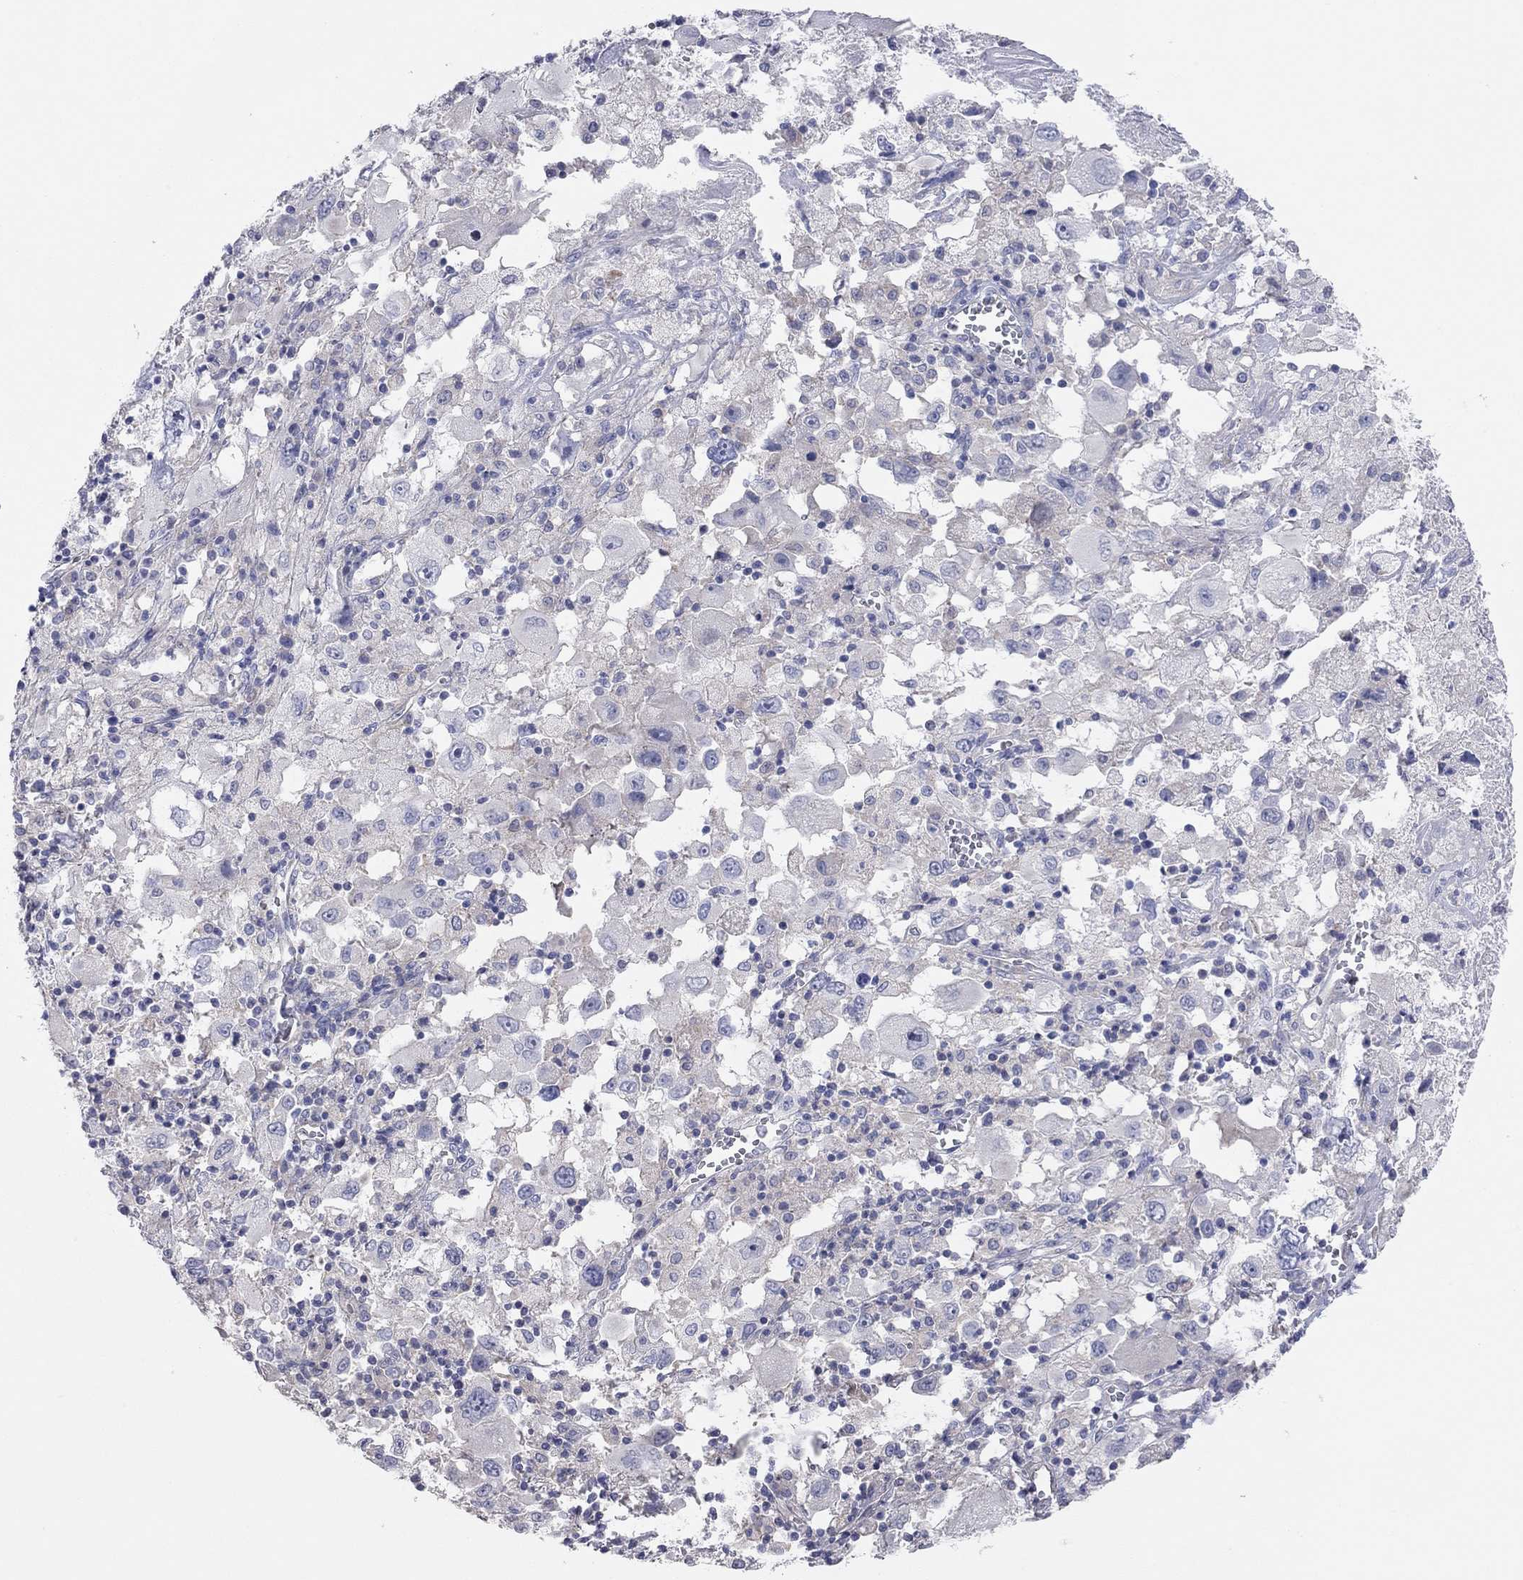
{"staining": {"intensity": "negative", "quantity": "none", "location": "none"}, "tissue": "melanoma", "cell_type": "Tumor cells", "image_type": "cancer", "snomed": [{"axis": "morphology", "description": "Malignant melanoma, Metastatic site"}, {"axis": "topography", "description": "Soft tissue"}], "caption": "Immunohistochemistry (IHC) photomicrograph of human malignant melanoma (metastatic site) stained for a protein (brown), which exhibits no staining in tumor cells.", "gene": "KCNB1", "patient": {"sex": "male", "age": 50}}